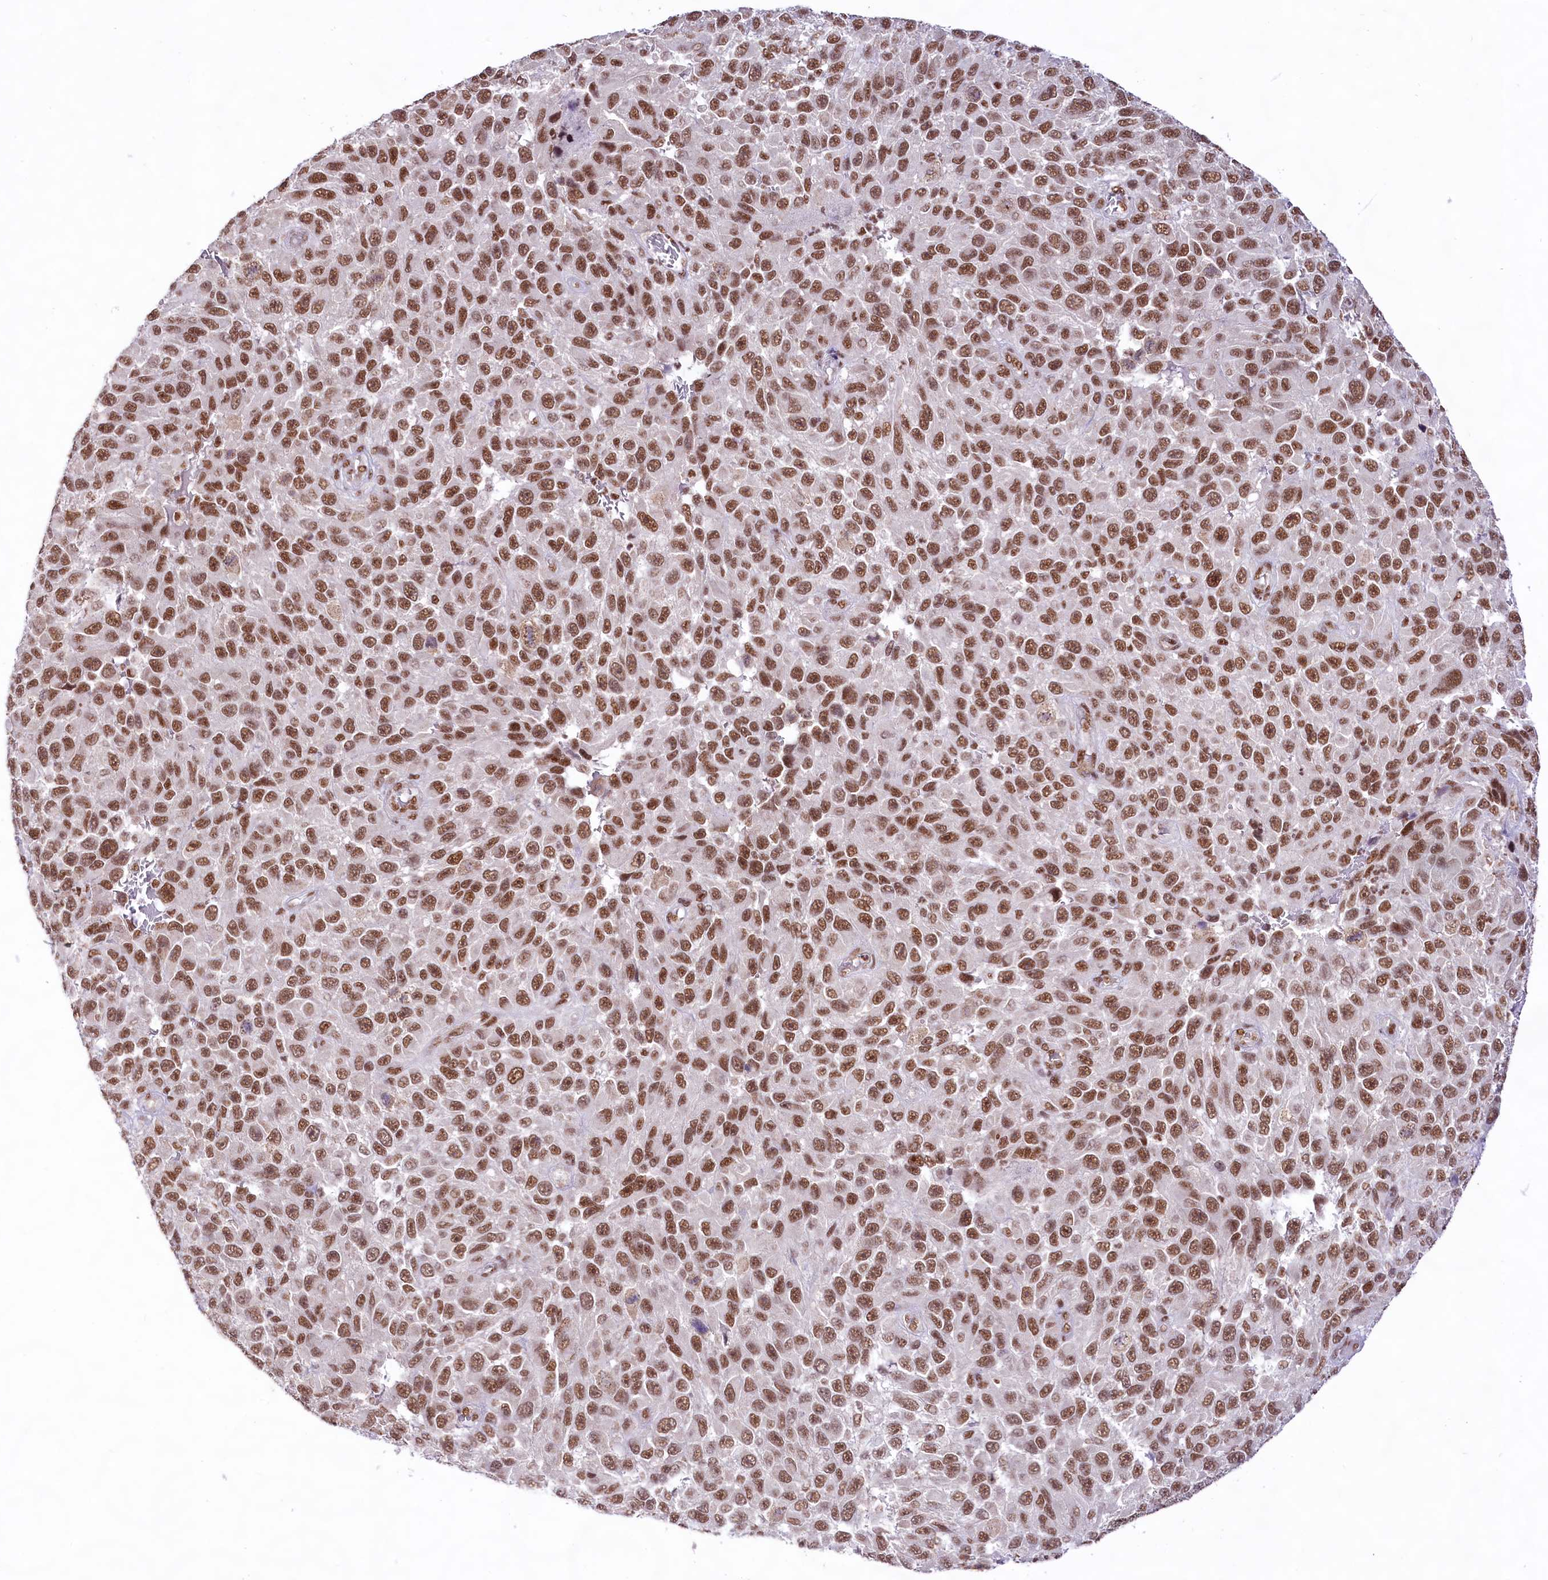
{"staining": {"intensity": "strong", "quantity": ">75%", "location": "nuclear"}, "tissue": "melanoma", "cell_type": "Tumor cells", "image_type": "cancer", "snomed": [{"axis": "morphology", "description": "Malignant melanoma, NOS"}, {"axis": "topography", "description": "Skin"}], "caption": "Strong nuclear protein expression is appreciated in approximately >75% of tumor cells in malignant melanoma.", "gene": "HIRA", "patient": {"sex": "female", "age": 96}}